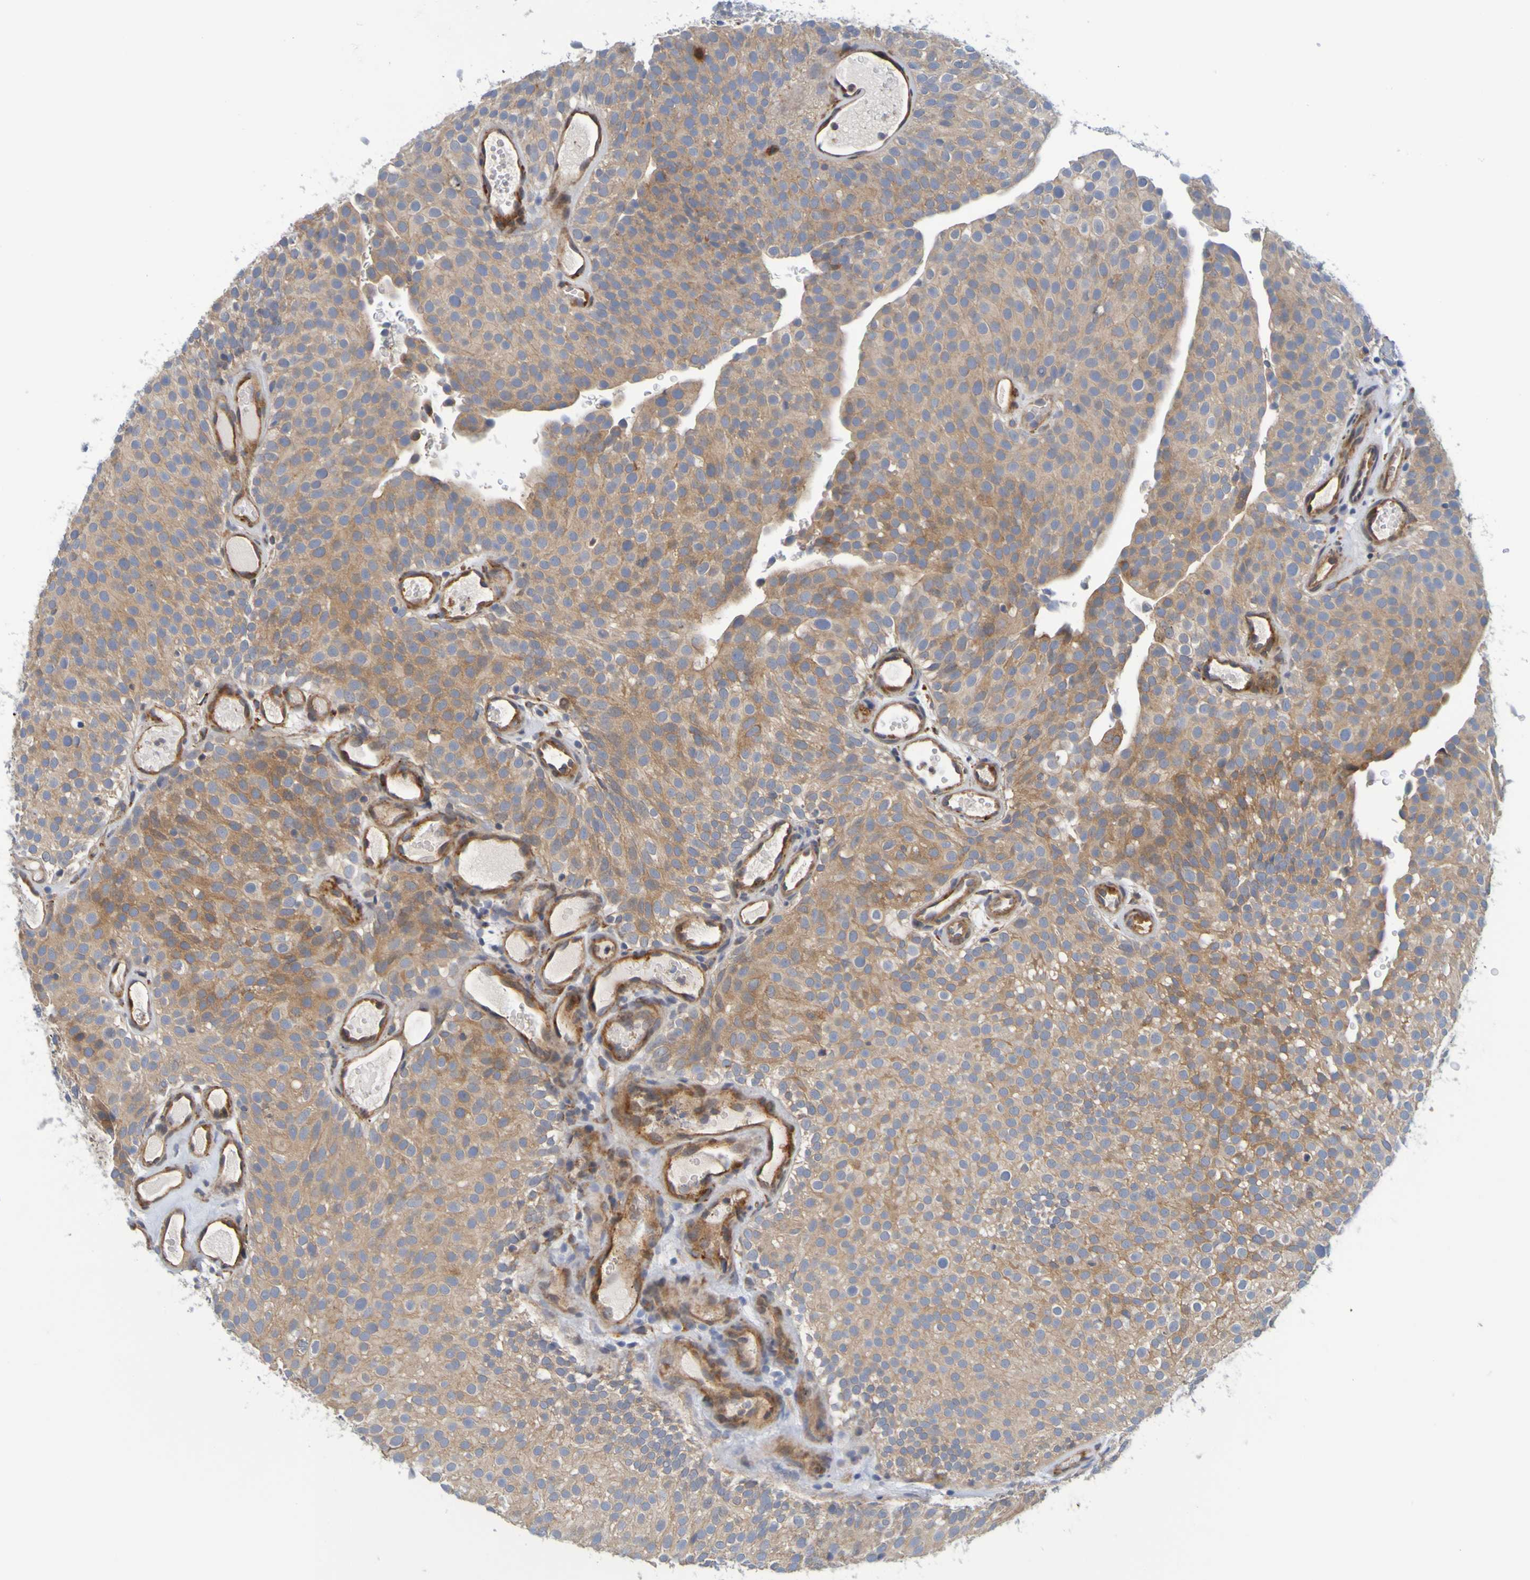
{"staining": {"intensity": "weak", "quantity": ">75%", "location": "cytoplasmic/membranous"}, "tissue": "urothelial cancer", "cell_type": "Tumor cells", "image_type": "cancer", "snomed": [{"axis": "morphology", "description": "Urothelial carcinoma, Low grade"}, {"axis": "topography", "description": "Urinary bladder"}], "caption": "Human urothelial cancer stained with a brown dye reveals weak cytoplasmic/membranous positive staining in about >75% of tumor cells.", "gene": "SIL1", "patient": {"sex": "male", "age": 78}}